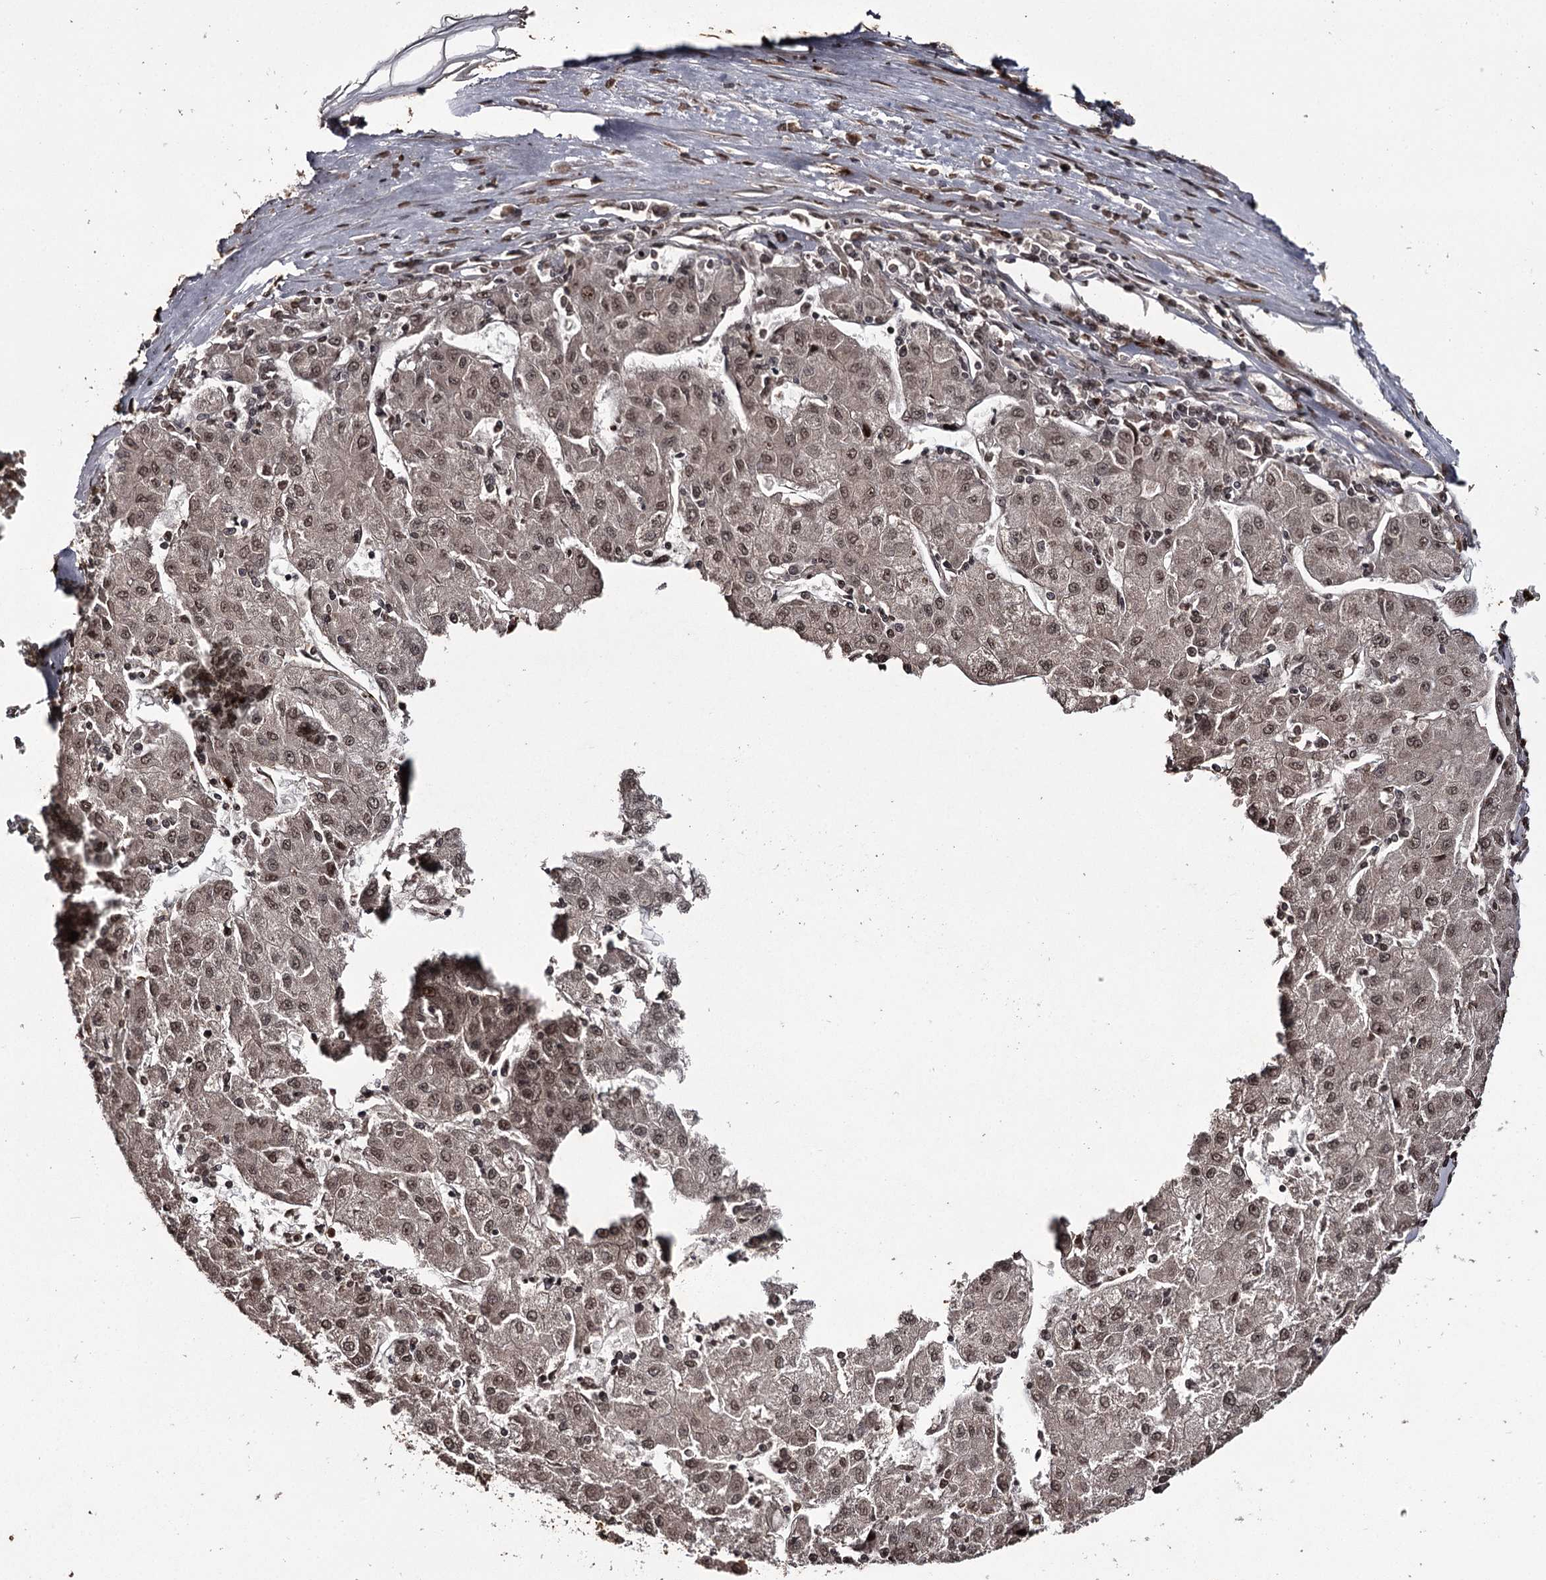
{"staining": {"intensity": "moderate", "quantity": ">75%", "location": "nuclear"}, "tissue": "liver cancer", "cell_type": "Tumor cells", "image_type": "cancer", "snomed": [{"axis": "morphology", "description": "Carcinoma, Hepatocellular, NOS"}, {"axis": "topography", "description": "Liver"}], "caption": "Moderate nuclear protein expression is identified in approximately >75% of tumor cells in liver cancer (hepatocellular carcinoma).", "gene": "THYN1", "patient": {"sex": "male", "age": 72}}